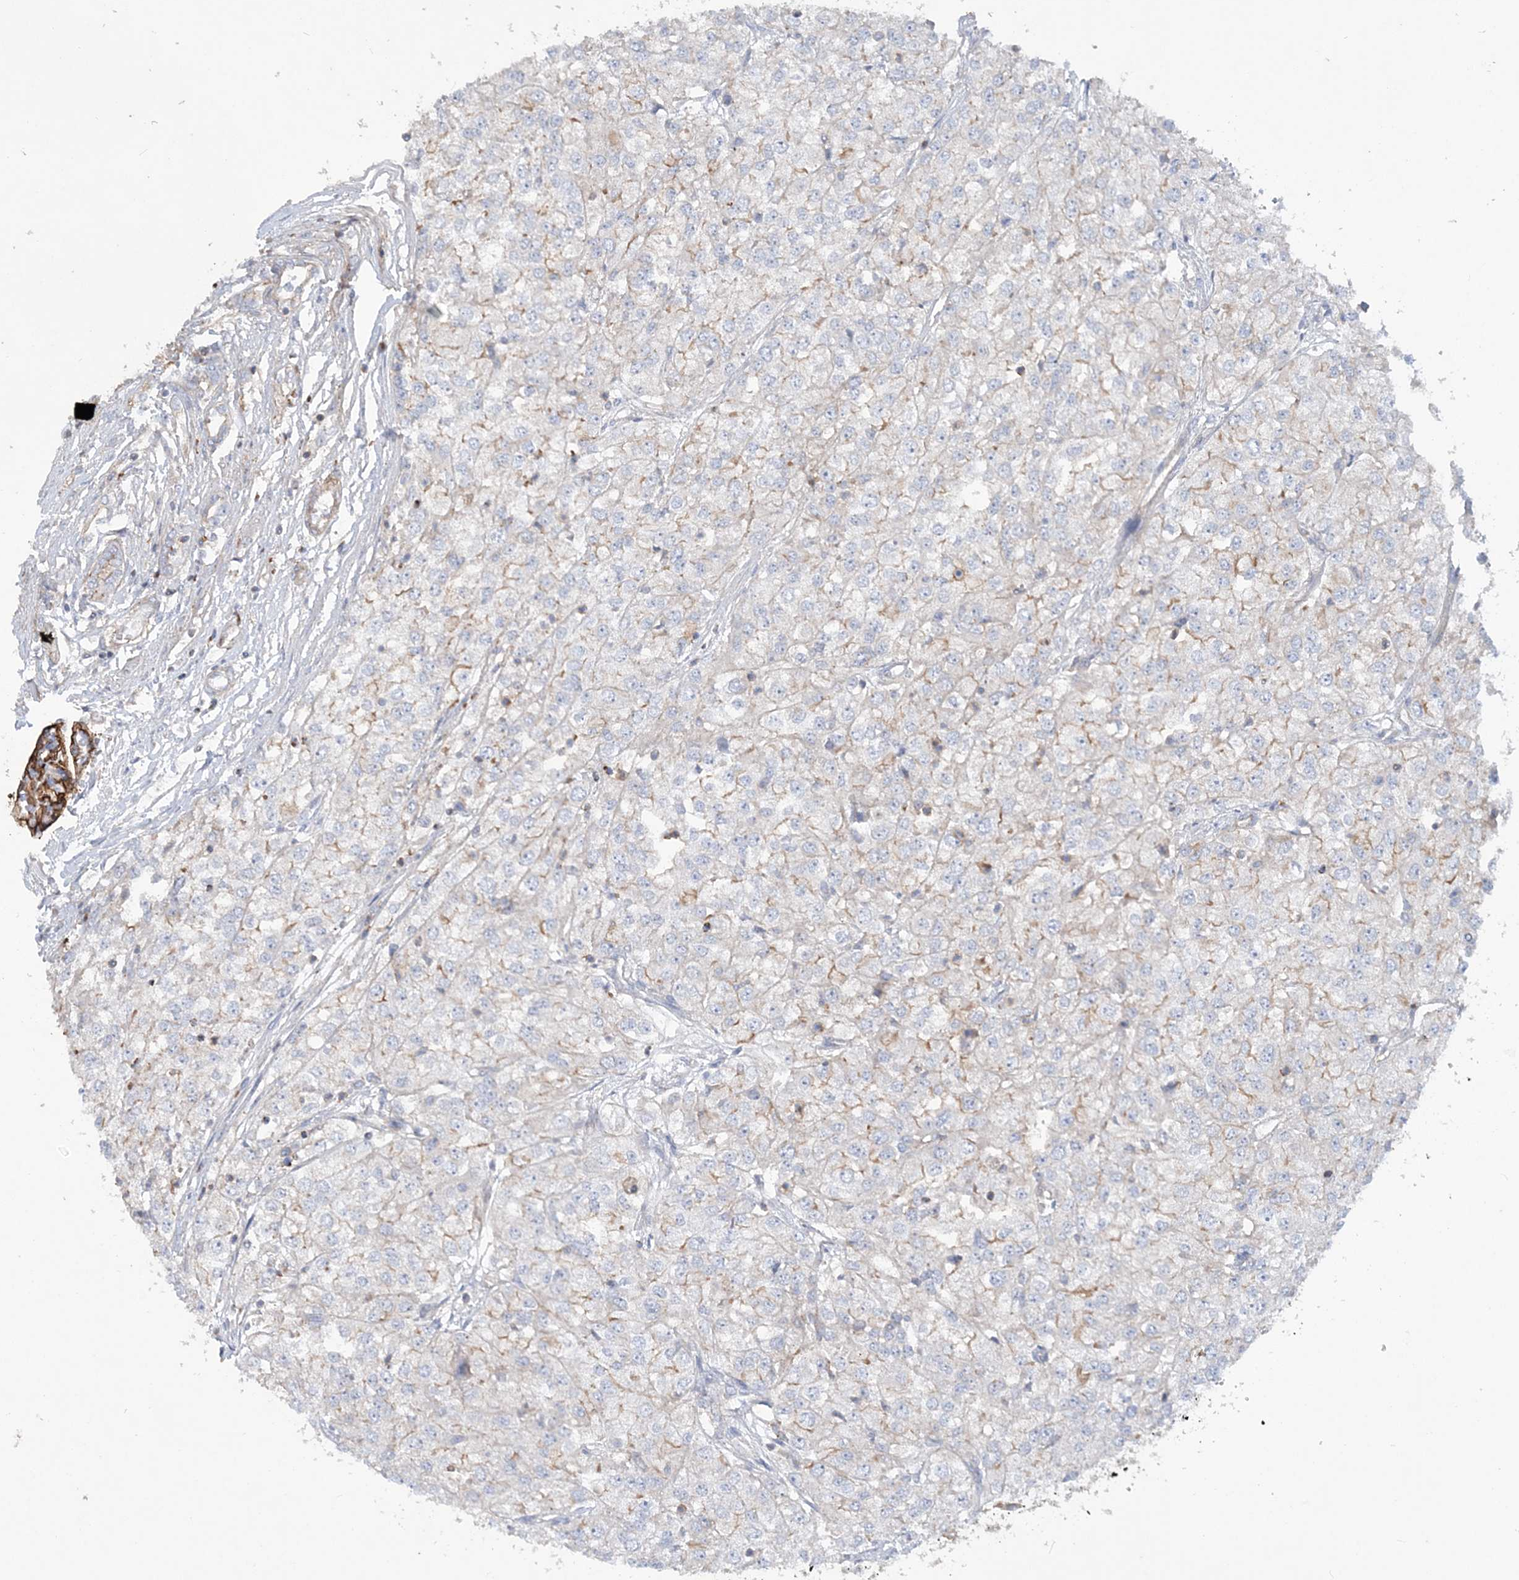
{"staining": {"intensity": "weak", "quantity": "25%-75%", "location": "cytoplasmic/membranous"}, "tissue": "renal cancer", "cell_type": "Tumor cells", "image_type": "cancer", "snomed": [{"axis": "morphology", "description": "Adenocarcinoma, NOS"}, {"axis": "topography", "description": "Kidney"}], "caption": "Immunohistochemical staining of renal cancer (adenocarcinoma) demonstrates low levels of weak cytoplasmic/membranous protein staining in approximately 25%-75% of tumor cells.", "gene": "PIGC", "patient": {"sex": "female", "age": 54}}